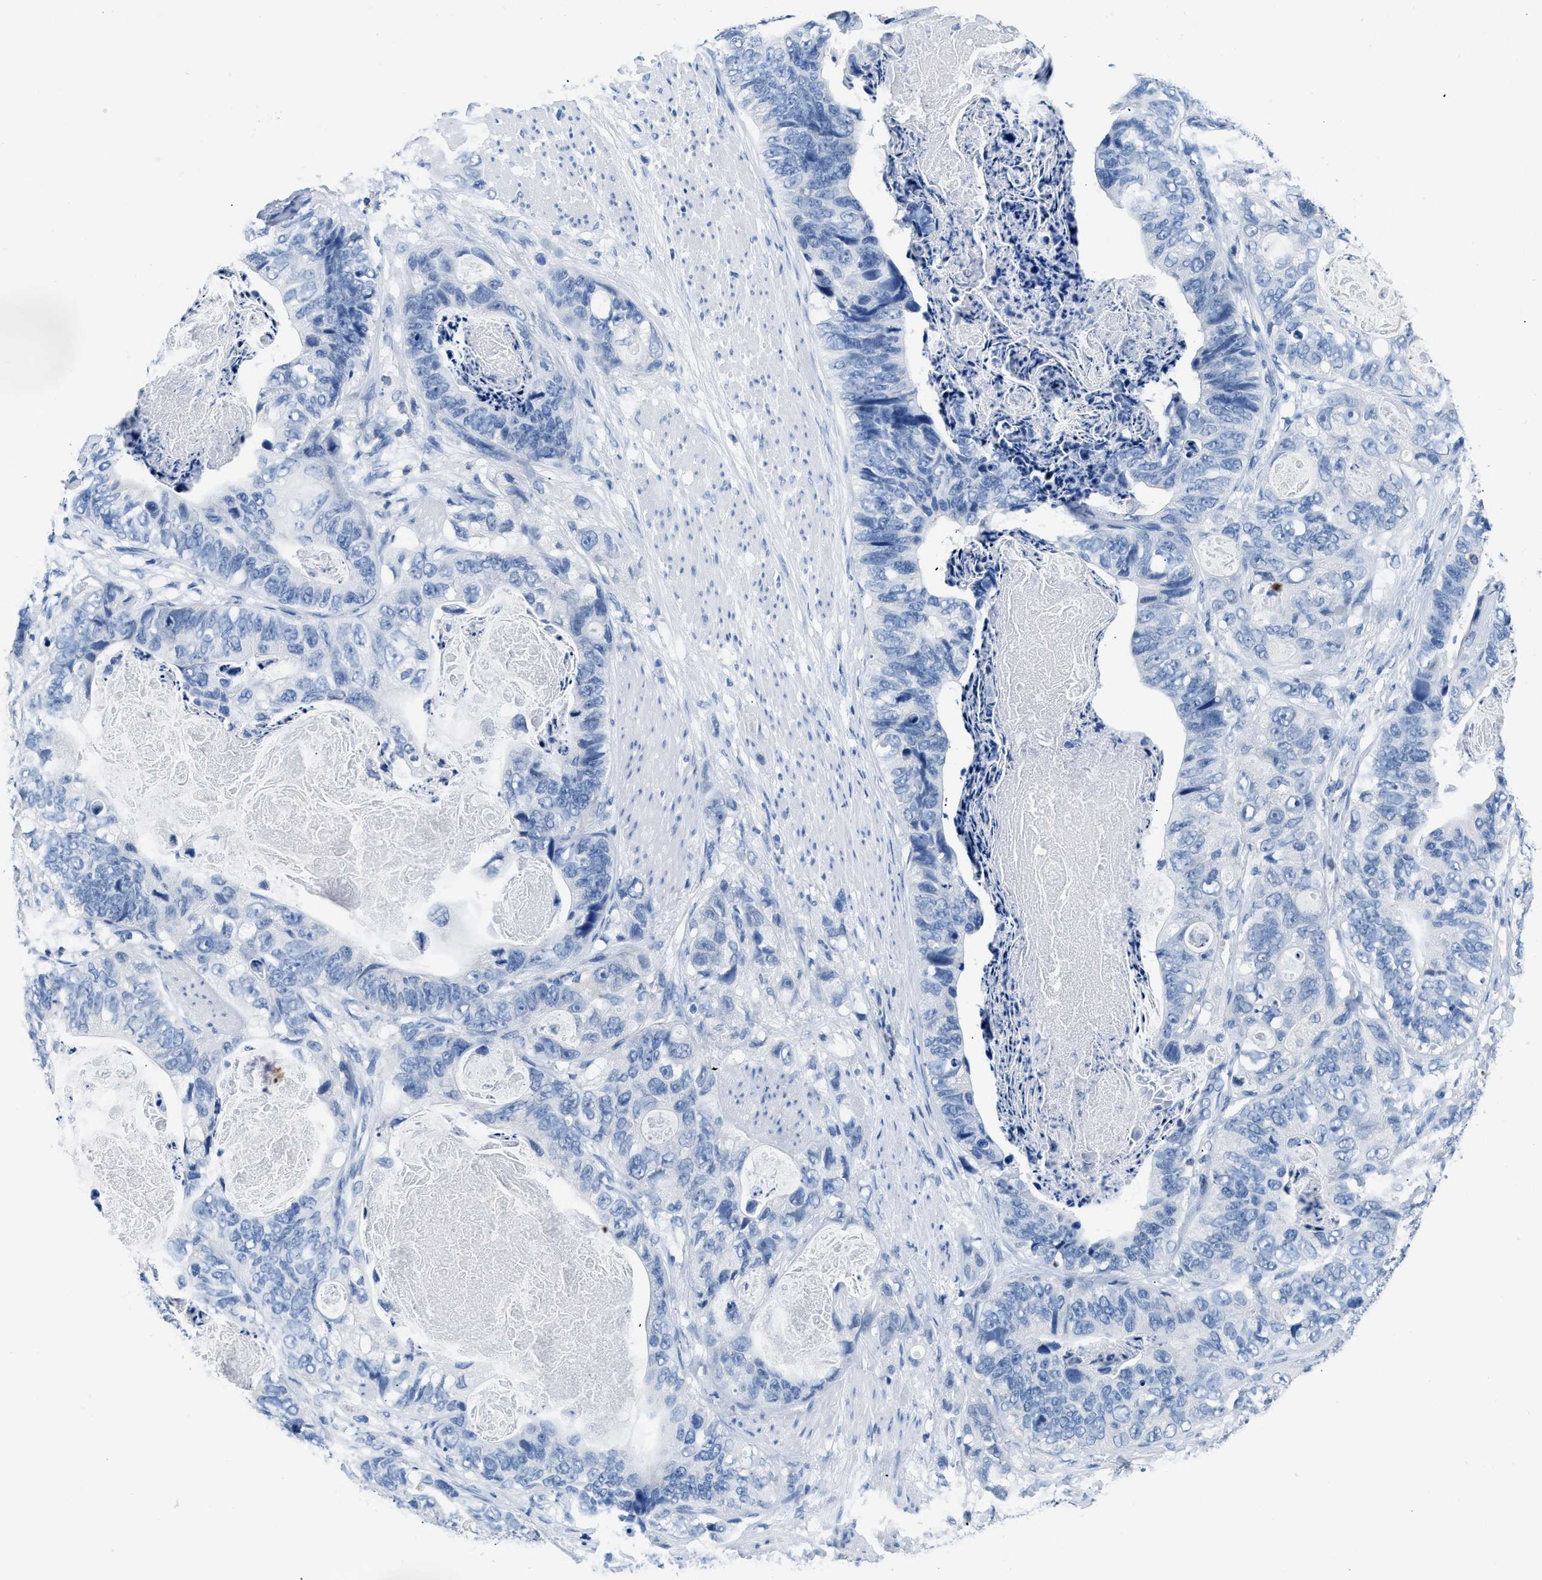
{"staining": {"intensity": "negative", "quantity": "none", "location": "none"}, "tissue": "stomach cancer", "cell_type": "Tumor cells", "image_type": "cancer", "snomed": [{"axis": "morphology", "description": "Adenocarcinoma, NOS"}, {"axis": "topography", "description": "Stomach"}], "caption": "DAB (3,3'-diaminobenzidine) immunohistochemical staining of human stomach cancer shows no significant expression in tumor cells. (Brightfield microscopy of DAB immunohistochemistry at high magnification).", "gene": "NFATC2", "patient": {"sex": "female", "age": 89}}